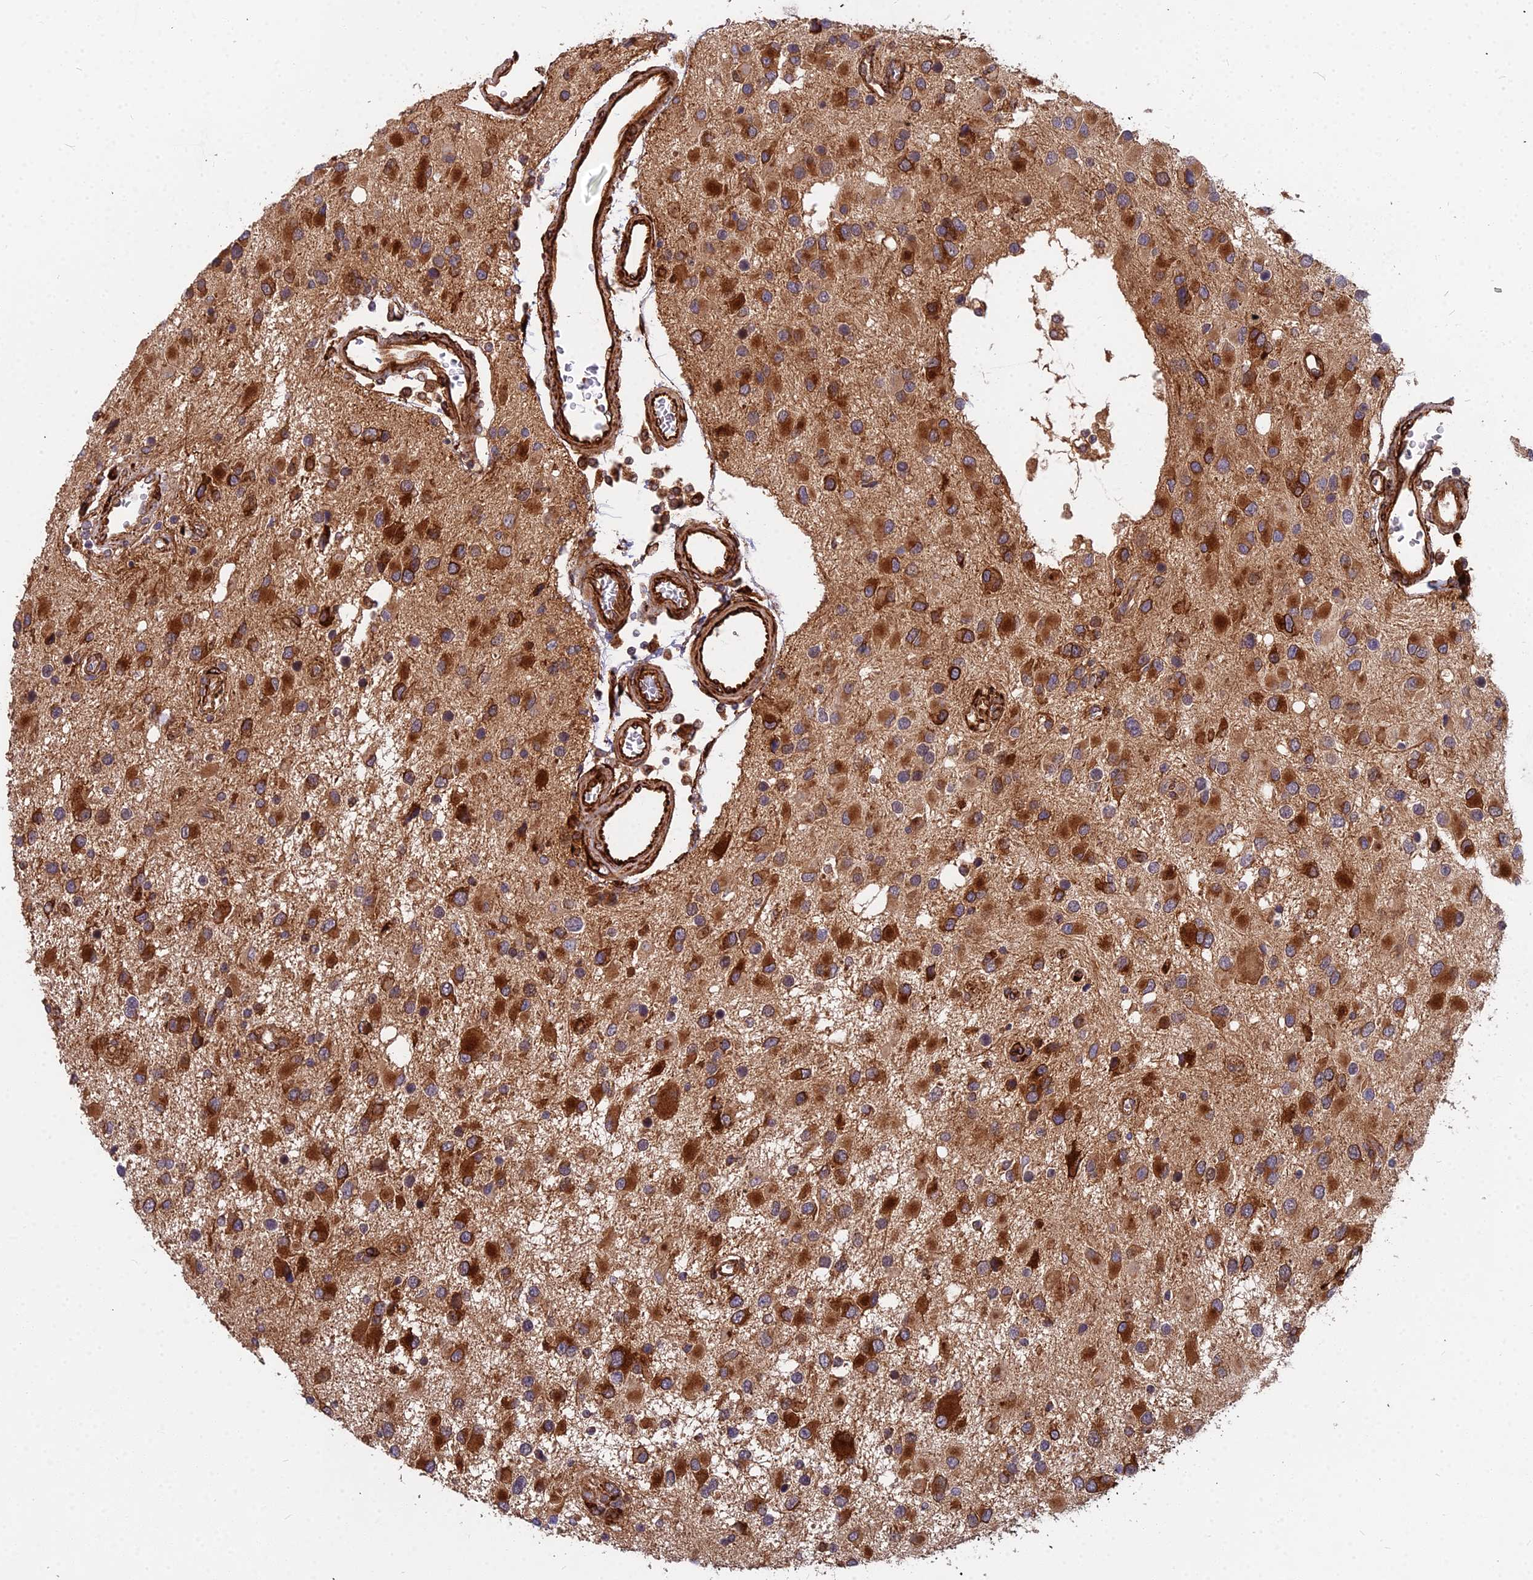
{"staining": {"intensity": "strong", "quantity": ">75%", "location": "cytoplasmic/membranous"}, "tissue": "glioma", "cell_type": "Tumor cells", "image_type": "cancer", "snomed": [{"axis": "morphology", "description": "Glioma, malignant, High grade"}, {"axis": "topography", "description": "Brain"}], "caption": "Brown immunohistochemical staining in malignant high-grade glioma exhibits strong cytoplasmic/membranous staining in approximately >75% of tumor cells.", "gene": "NDUFAF7", "patient": {"sex": "male", "age": 53}}